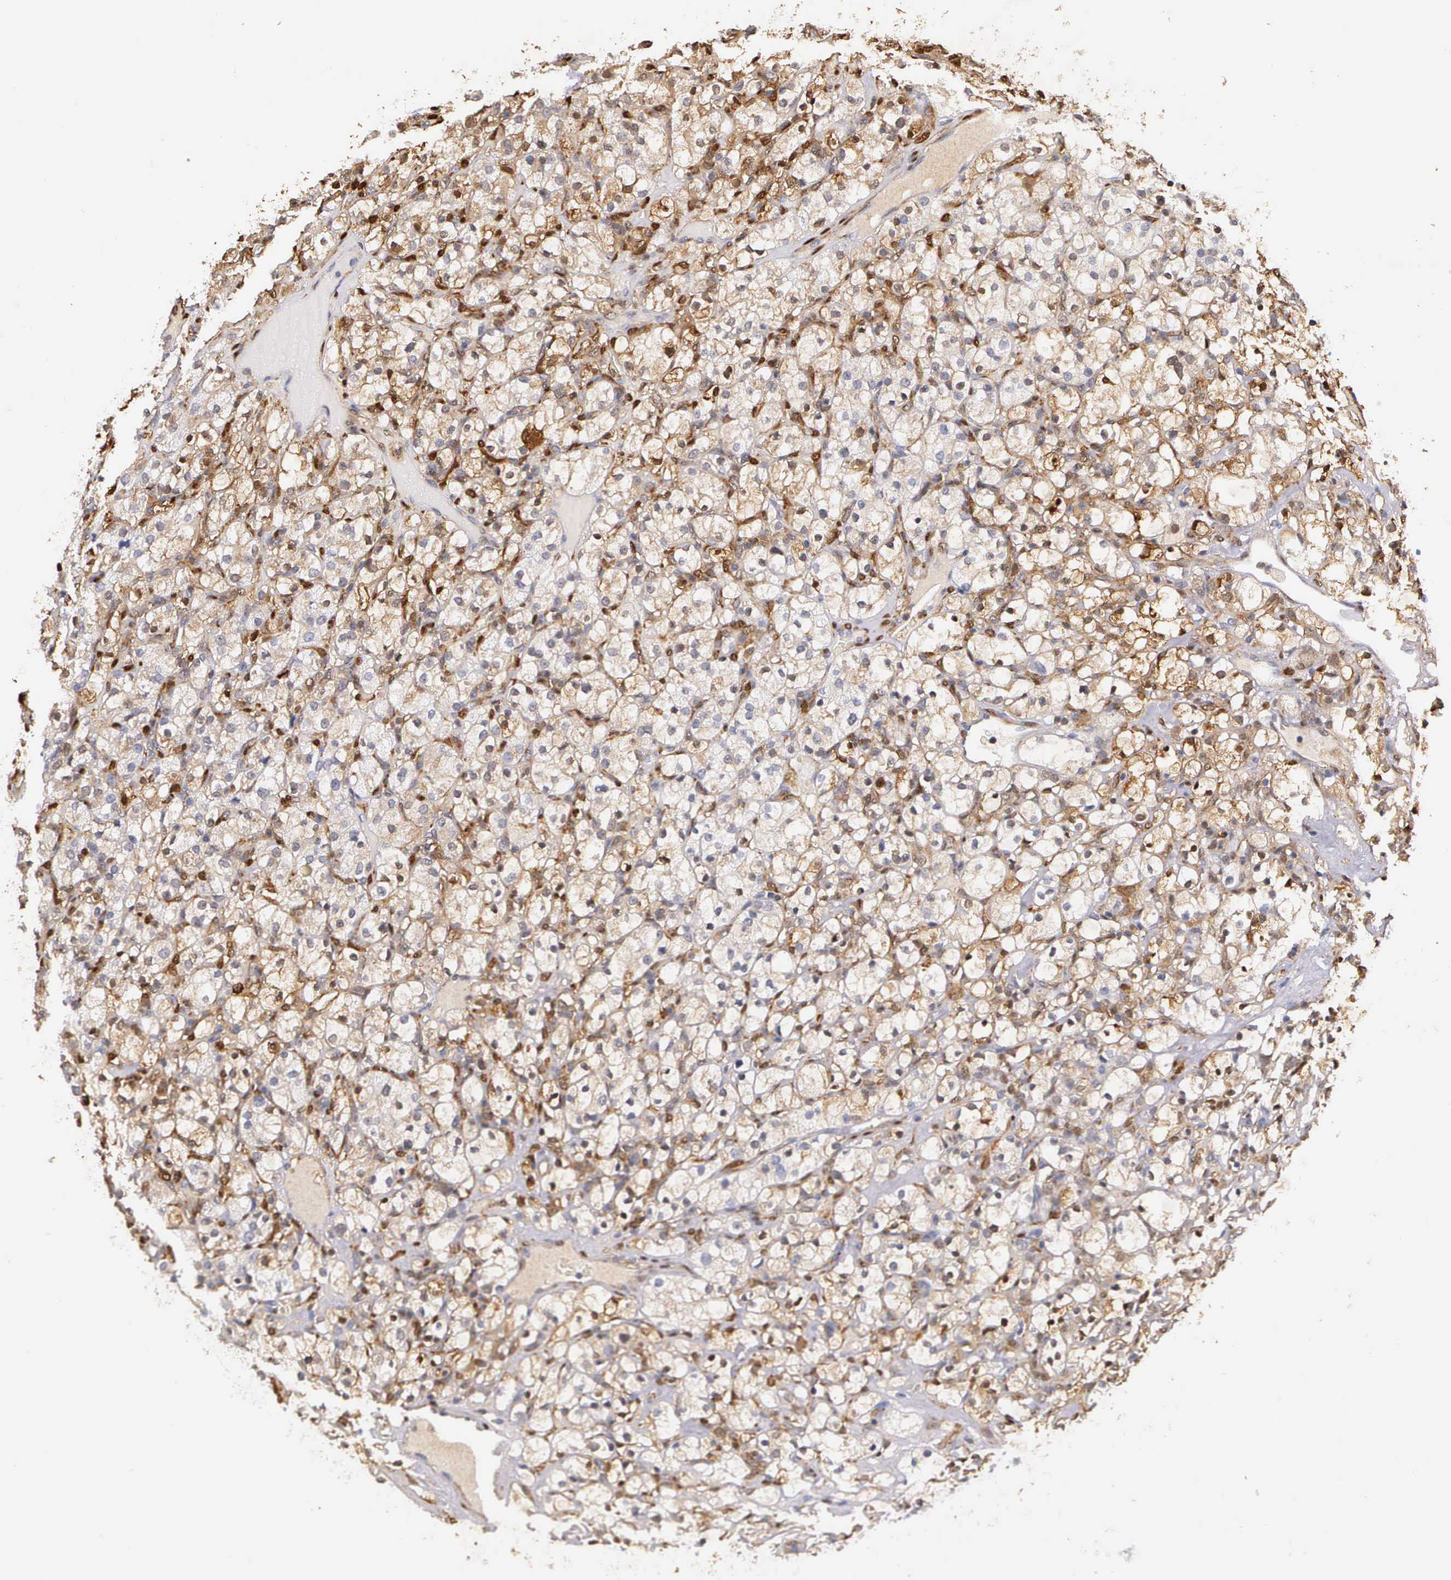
{"staining": {"intensity": "weak", "quantity": ">75%", "location": "cytoplasmic/membranous"}, "tissue": "renal cancer", "cell_type": "Tumor cells", "image_type": "cancer", "snomed": [{"axis": "morphology", "description": "Adenocarcinoma, NOS"}, {"axis": "topography", "description": "Kidney"}], "caption": "The micrograph reveals a brown stain indicating the presence of a protein in the cytoplasmic/membranous of tumor cells in renal cancer.", "gene": "LGALS1", "patient": {"sex": "female", "age": 83}}